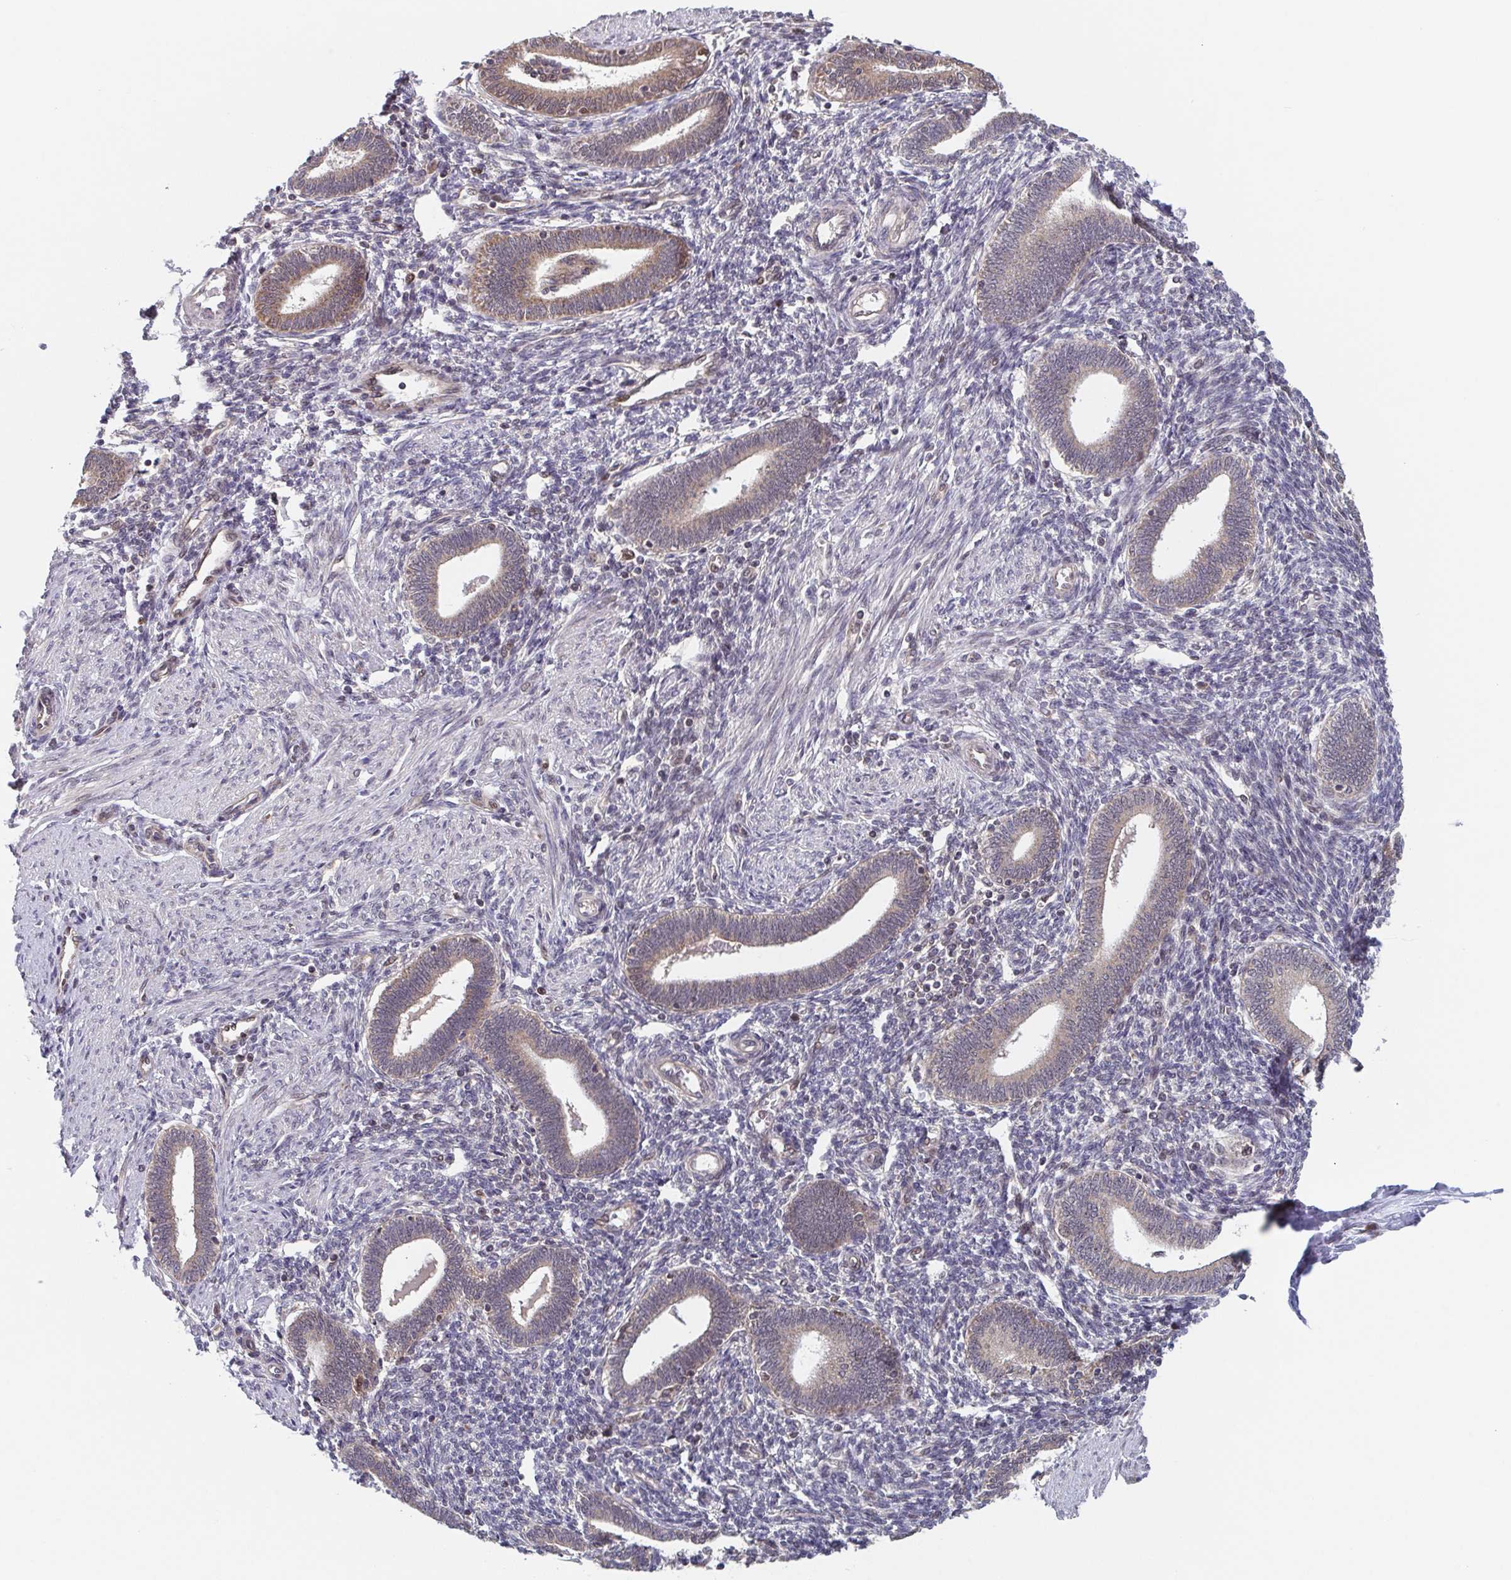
{"staining": {"intensity": "negative", "quantity": "none", "location": "none"}, "tissue": "endometrium", "cell_type": "Cells in endometrial stroma", "image_type": "normal", "snomed": [{"axis": "morphology", "description": "Normal tissue, NOS"}, {"axis": "topography", "description": "Endometrium"}], "caption": "This is an immunohistochemistry (IHC) image of normal endometrium. There is no positivity in cells in endometrial stroma.", "gene": "TTC19", "patient": {"sex": "female", "age": 42}}